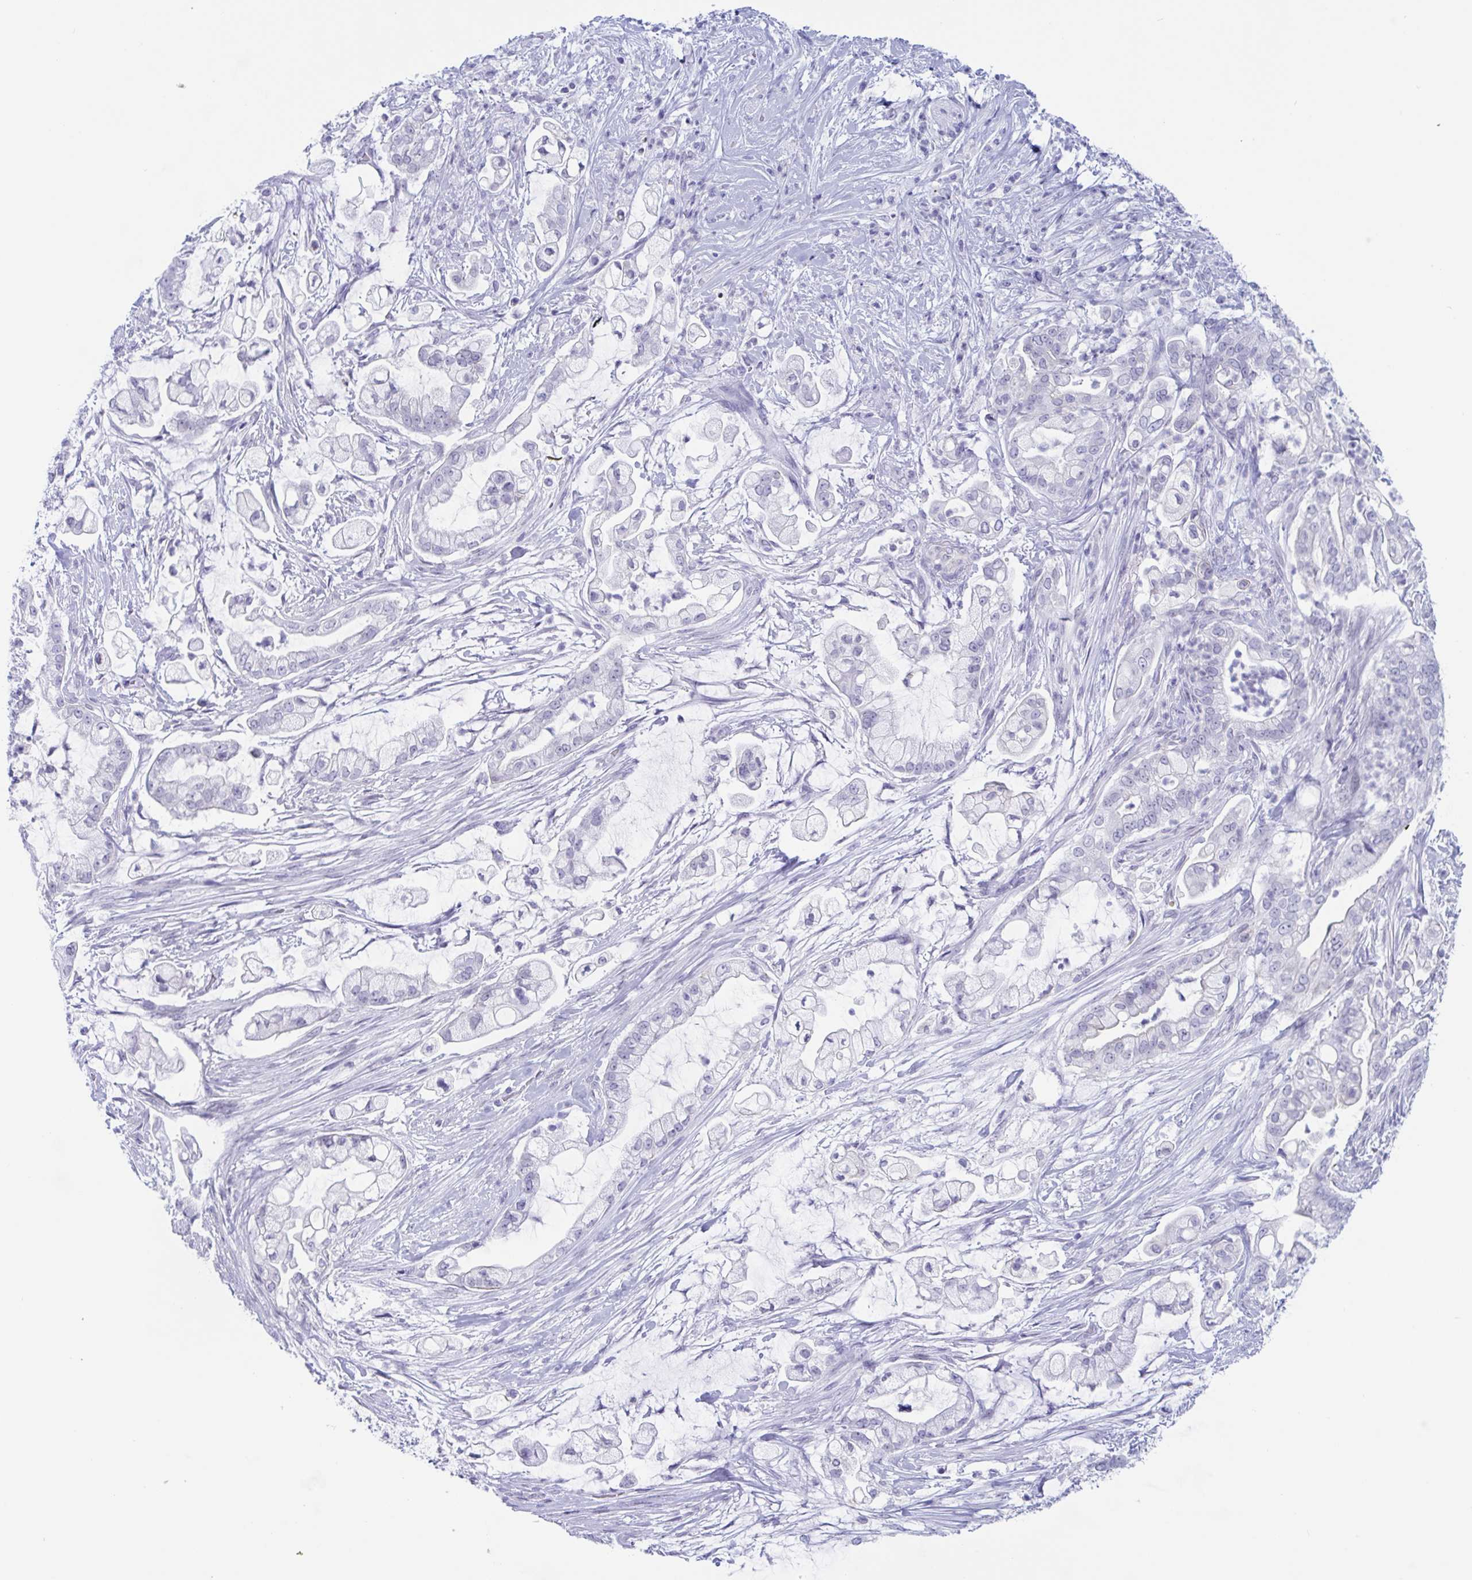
{"staining": {"intensity": "negative", "quantity": "none", "location": "none"}, "tissue": "pancreatic cancer", "cell_type": "Tumor cells", "image_type": "cancer", "snomed": [{"axis": "morphology", "description": "Adenocarcinoma, NOS"}, {"axis": "topography", "description": "Pancreas"}], "caption": "This is an immunohistochemistry photomicrograph of human pancreatic cancer. There is no expression in tumor cells.", "gene": "CDX4", "patient": {"sex": "female", "age": 69}}